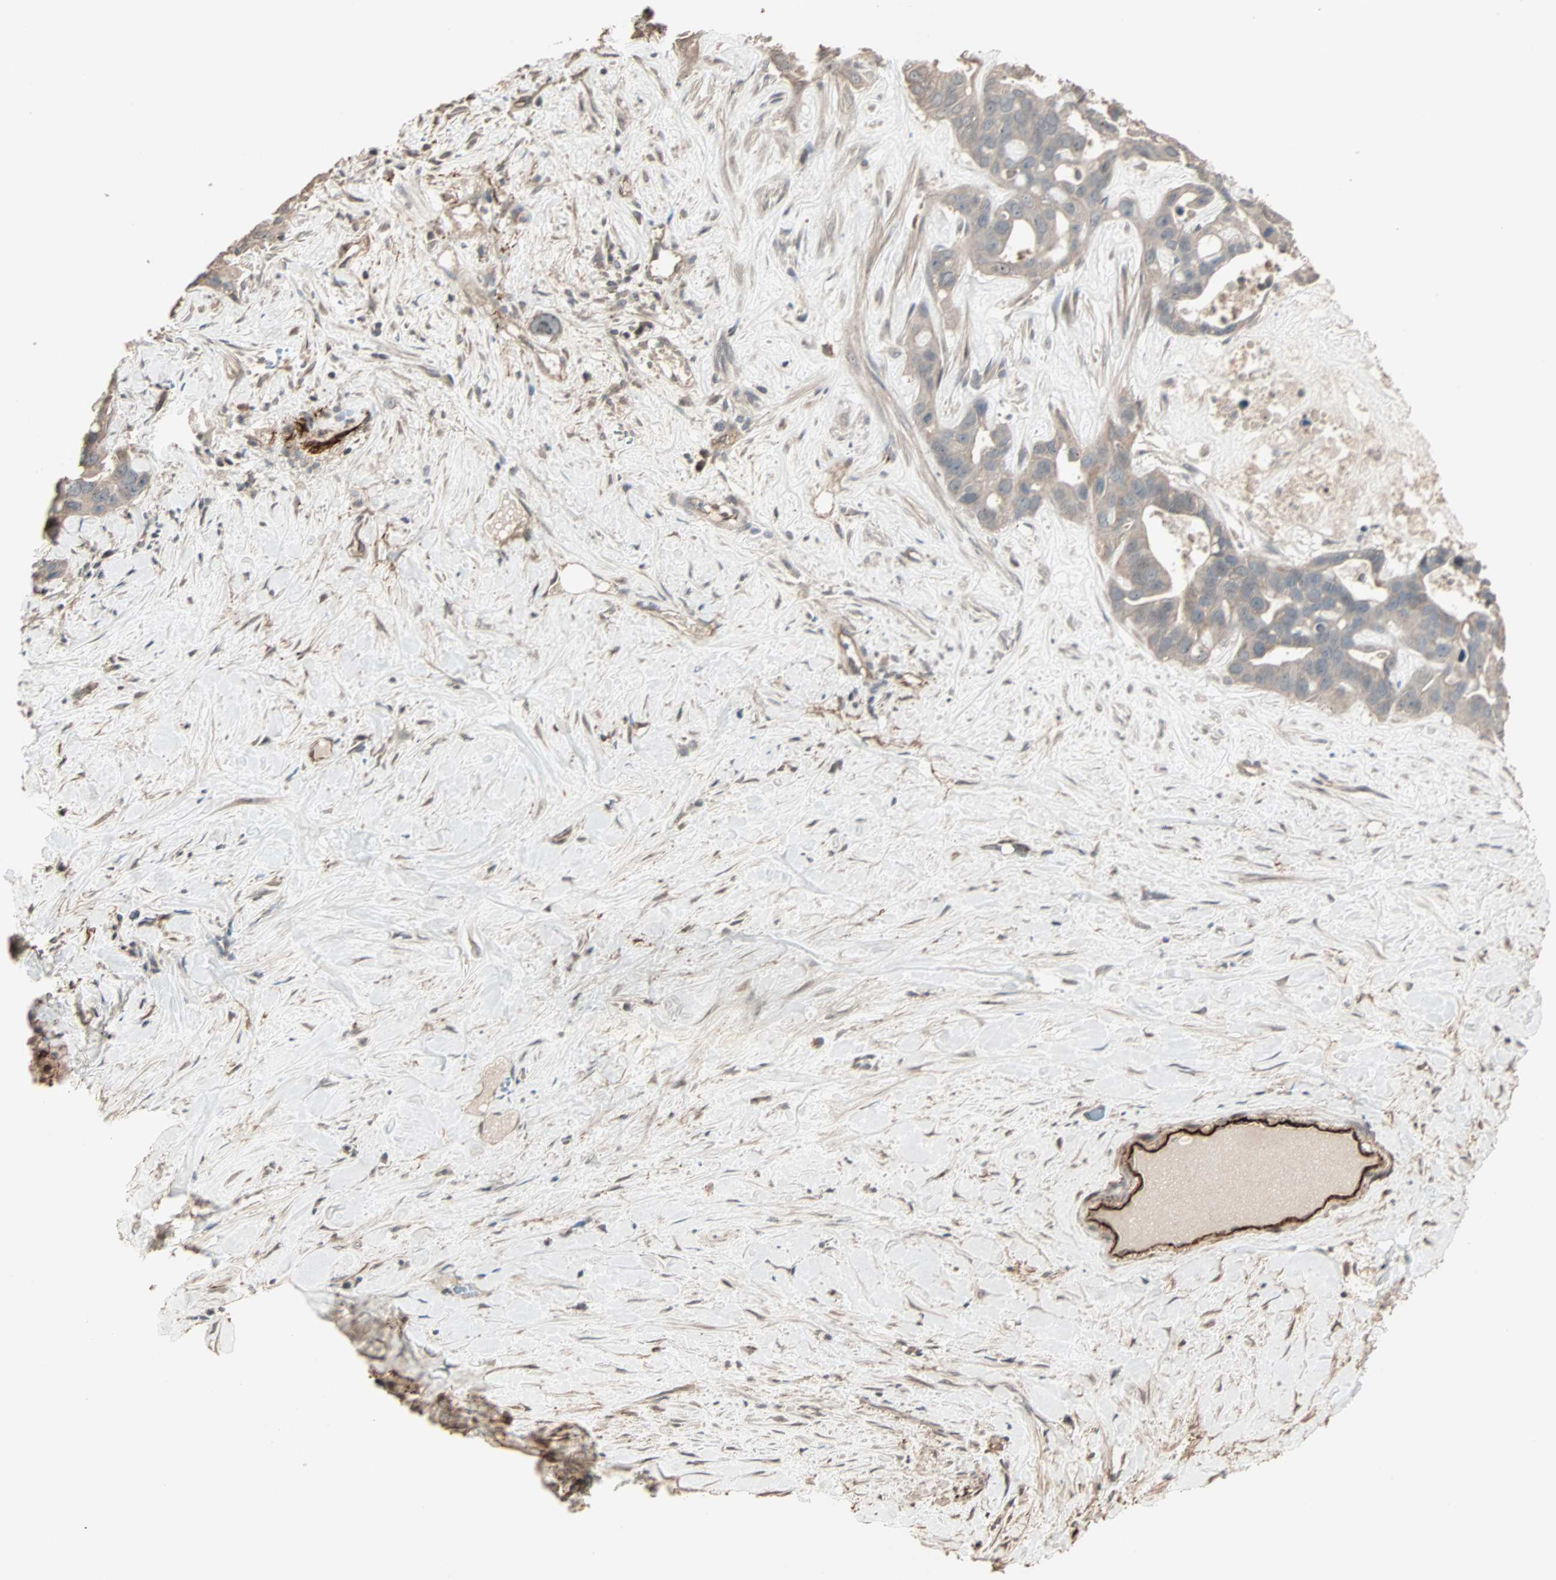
{"staining": {"intensity": "weak", "quantity": "25%-75%", "location": "cytoplasmic/membranous"}, "tissue": "liver cancer", "cell_type": "Tumor cells", "image_type": "cancer", "snomed": [{"axis": "morphology", "description": "Cholangiocarcinoma"}, {"axis": "topography", "description": "Liver"}], "caption": "Immunohistochemistry of cholangiocarcinoma (liver) displays low levels of weak cytoplasmic/membranous expression in about 25%-75% of tumor cells.", "gene": "CALCRL", "patient": {"sex": "female", "age": 65}}